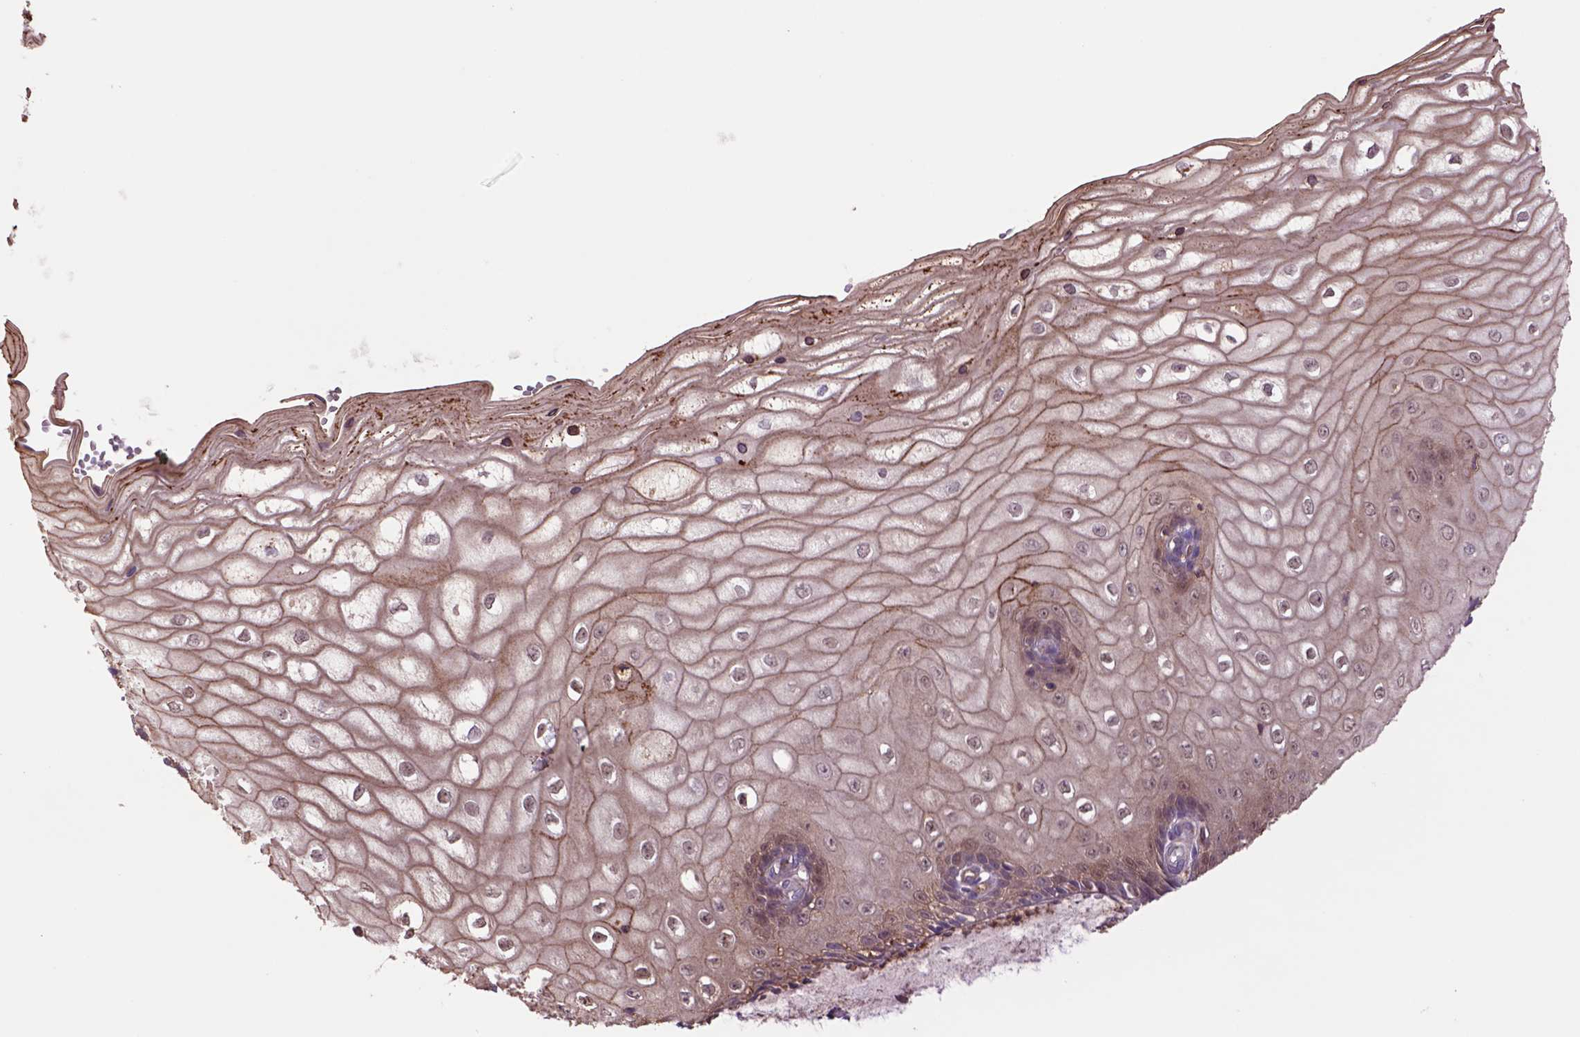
{"staining": {"intensity": "moderate", "quantity": "<25%", "location": "cytoplasmic/membranous"}, "tissue": "cervix", "cell_type": "Glandular cells", "image_type": "normal", "snomed": [{"axis": "morphology", "description": "Normal tissue, NOS"}, {"axis": "topography", "description": "Cervix"}], "caption": "The histopathology image demonstrates a brown stain indicating the presence of a protein in the cytoplasmic/membranous of glandular cells in cervix.", "gene": "HSPBP1", "patient": {"sex": "female", "age": 37}}